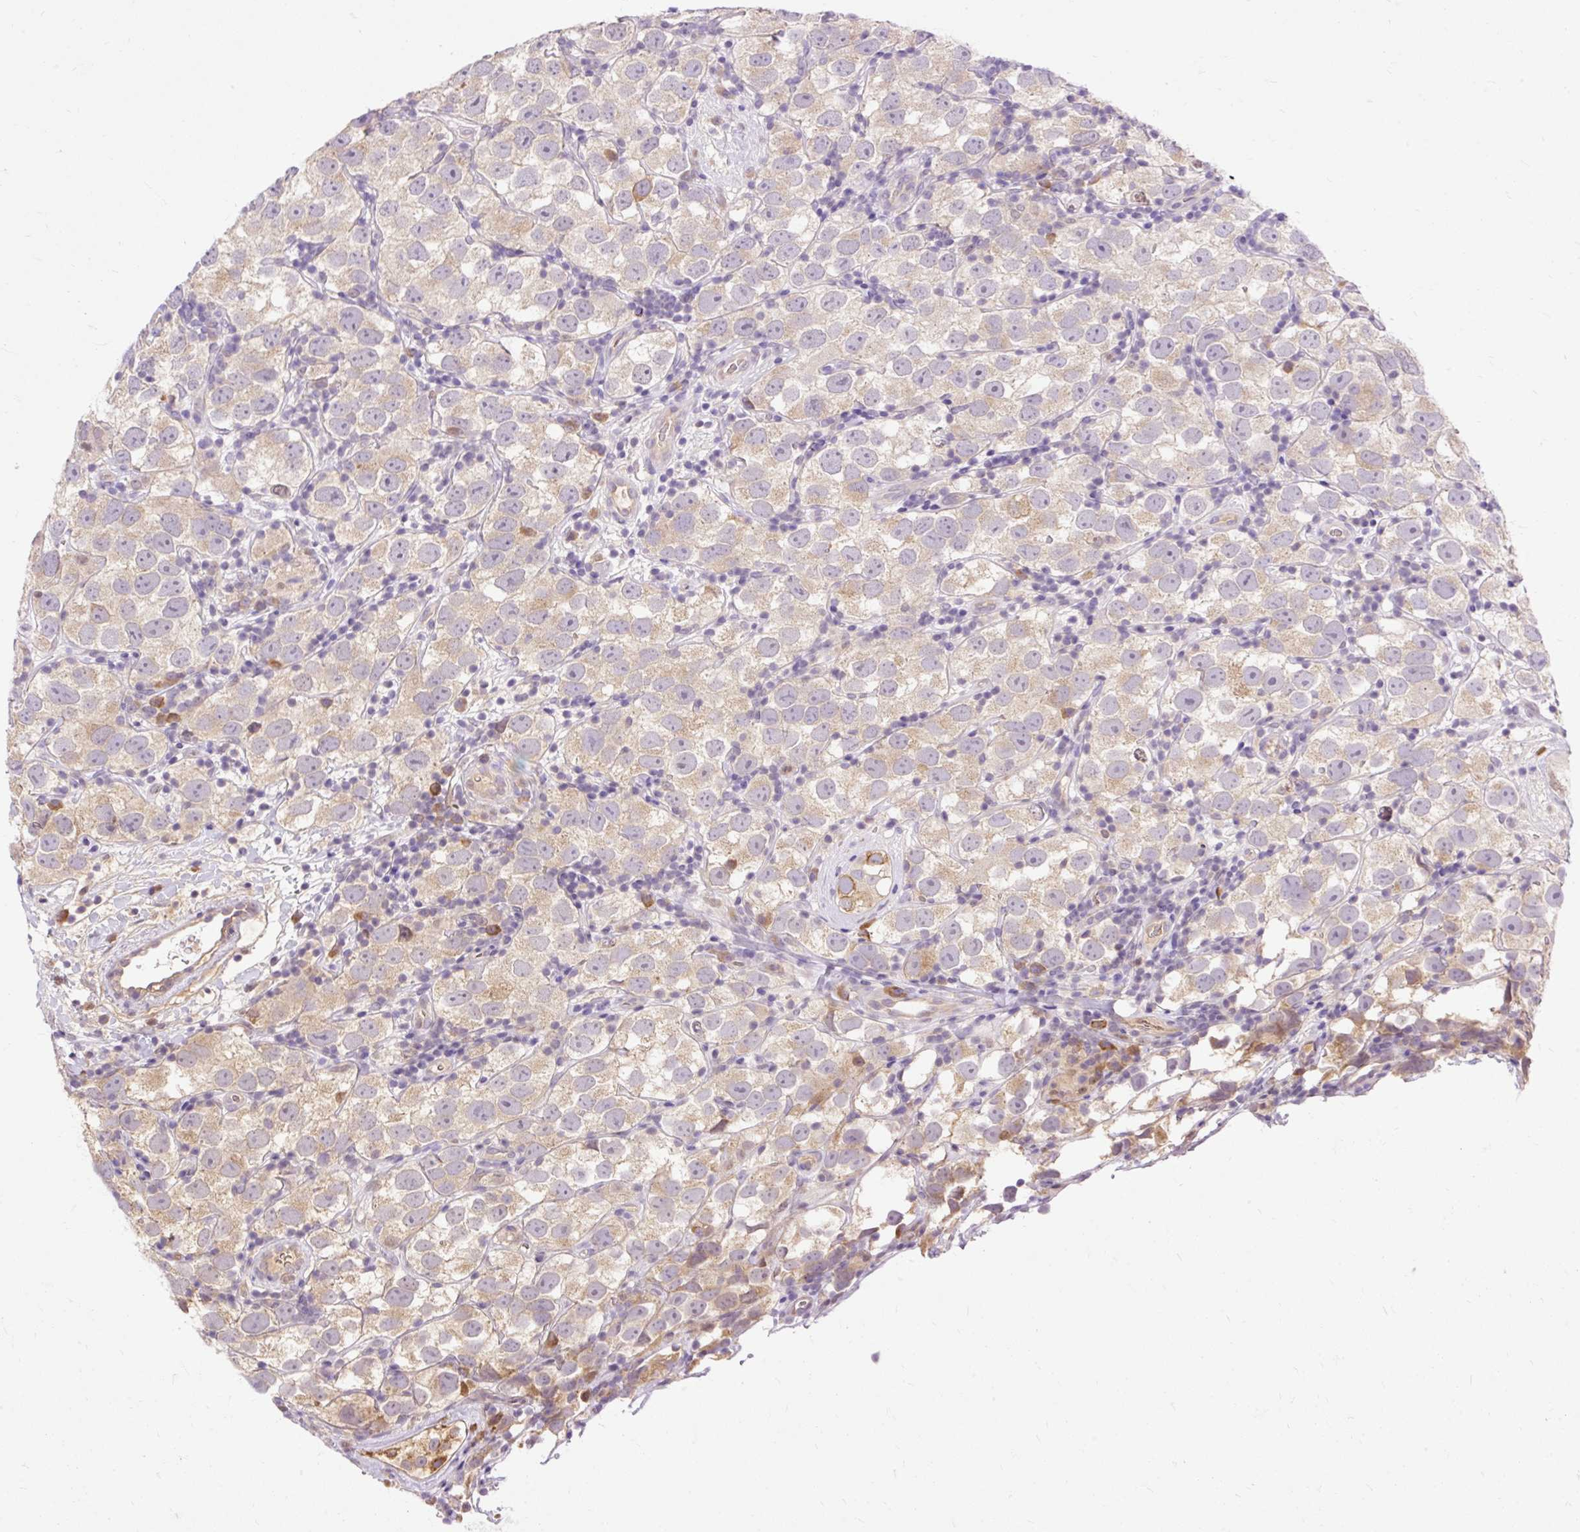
{"staining": {"intensity": "weak", "quantity": "25%-75%", "location": "cytoplasmic/membranous"}, "tissue": "testis cancer", "cell_type": "Tumor cells", "image_type": "cancer", "snomed": [{"axis": "morphology", "description": "Seminoma, NOS"}, {"axis": "topography", "description": "Testis"}], "caption": "The image shows a brown stain indicating the presence of a protein in the cytoplasmic/membranous of tumor cells in testis seminoma.", "gene": "CTTNBP2", "patient": {"sex": "male", "age": 26}}